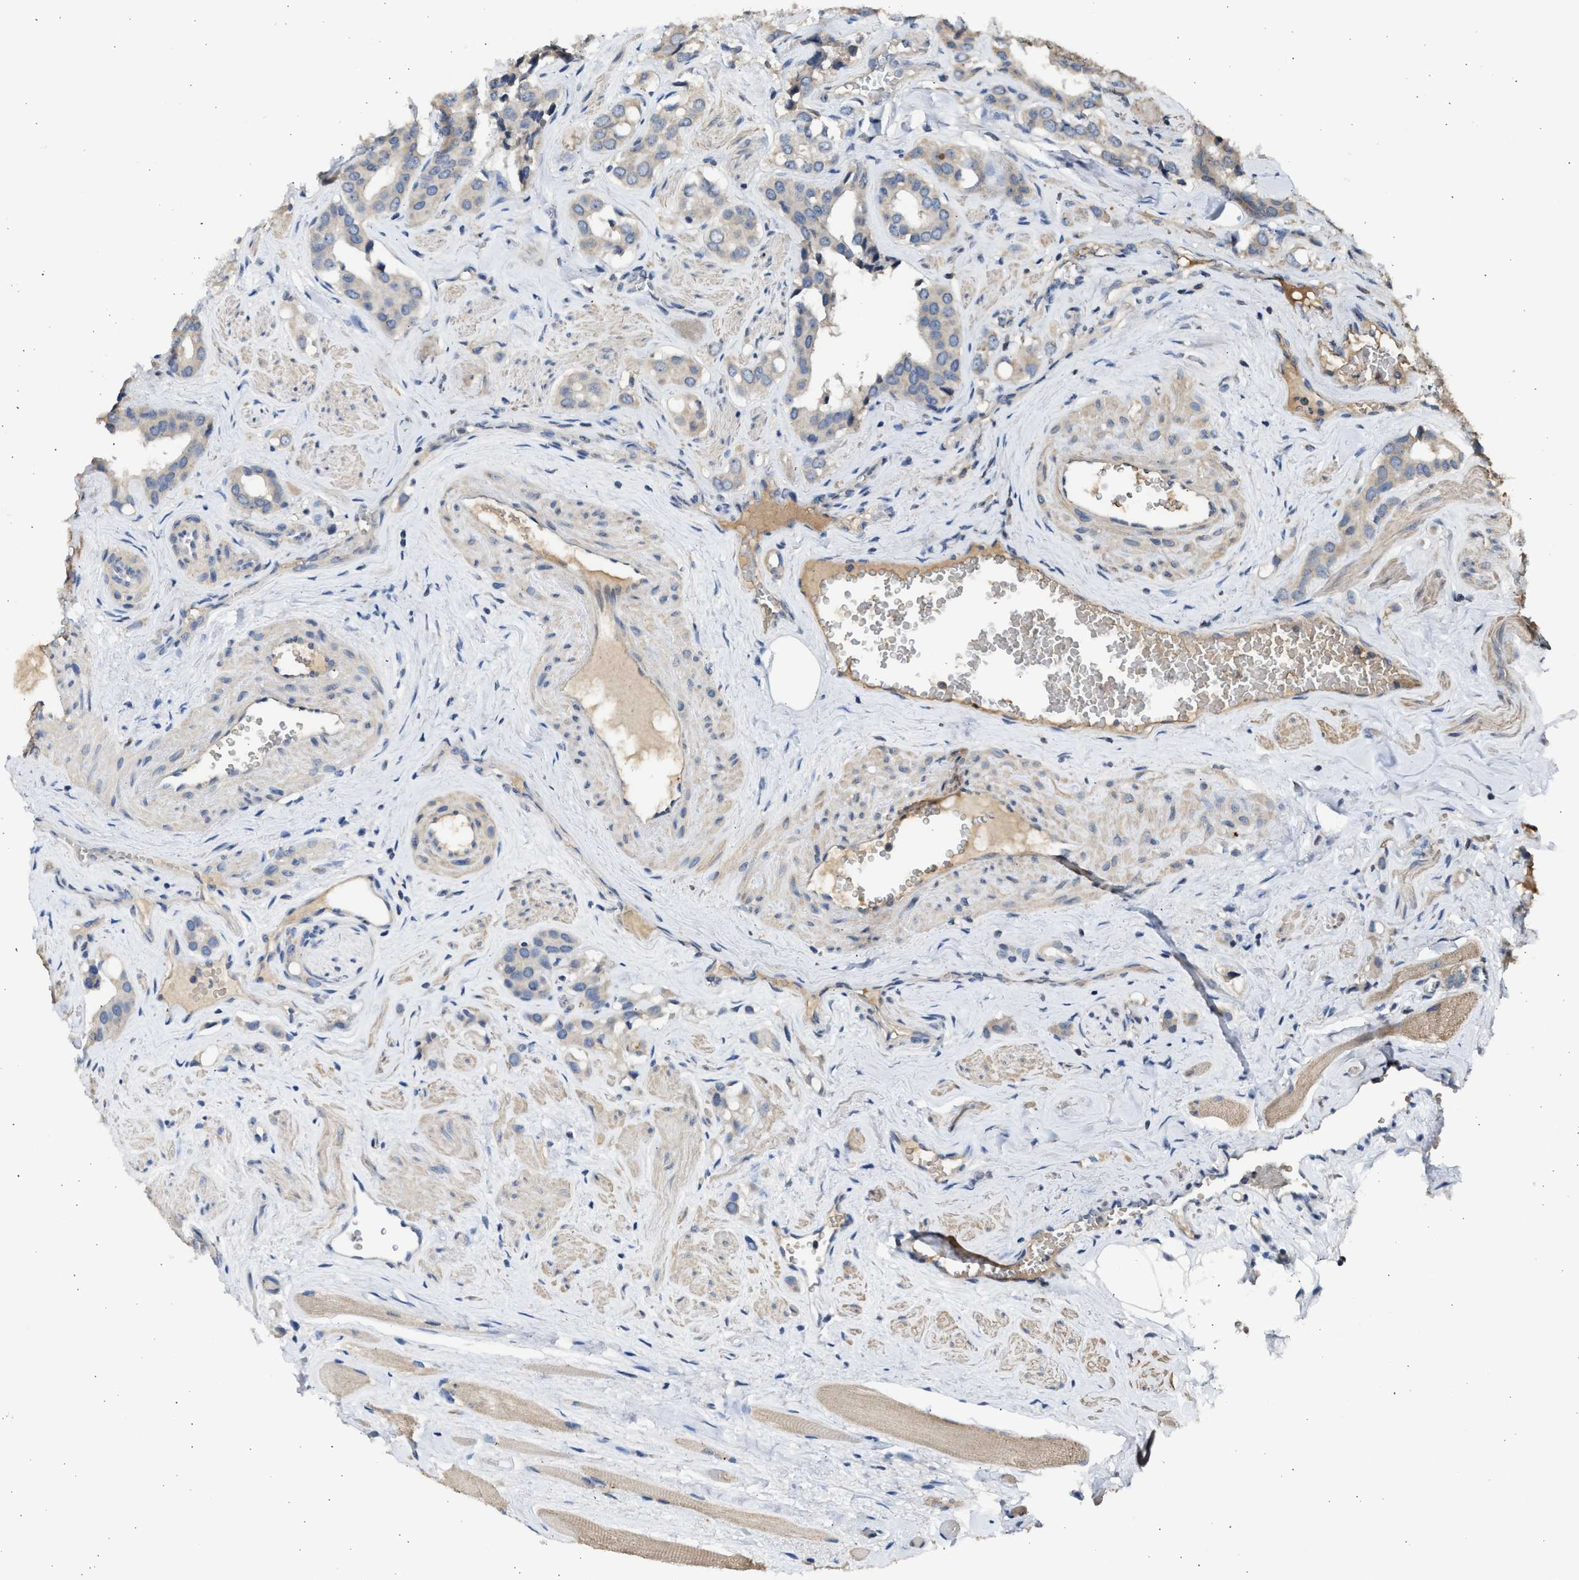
{"staining": {"intensity": "weak", "quantity": "25%-75%", "location": "cytoplasmic/membranous"}, "tissue": "prostate cancer", "cell_type": "Tumor cells", "image_type": "cancer", "snomed": [{"axis": "morphology", "description": "Adenocarcinoma, High grade"}, {"axis": "topography", "description": "Prostate"}], "caption": "An IHC image of tumor tissue is shown. Protein staining in brown shows weak cytoplasmic/membranous positivity in prostate cancer within tumor cells.", "gene": "SULT2A1", "patient": {"sex": "male", "age": 52}}